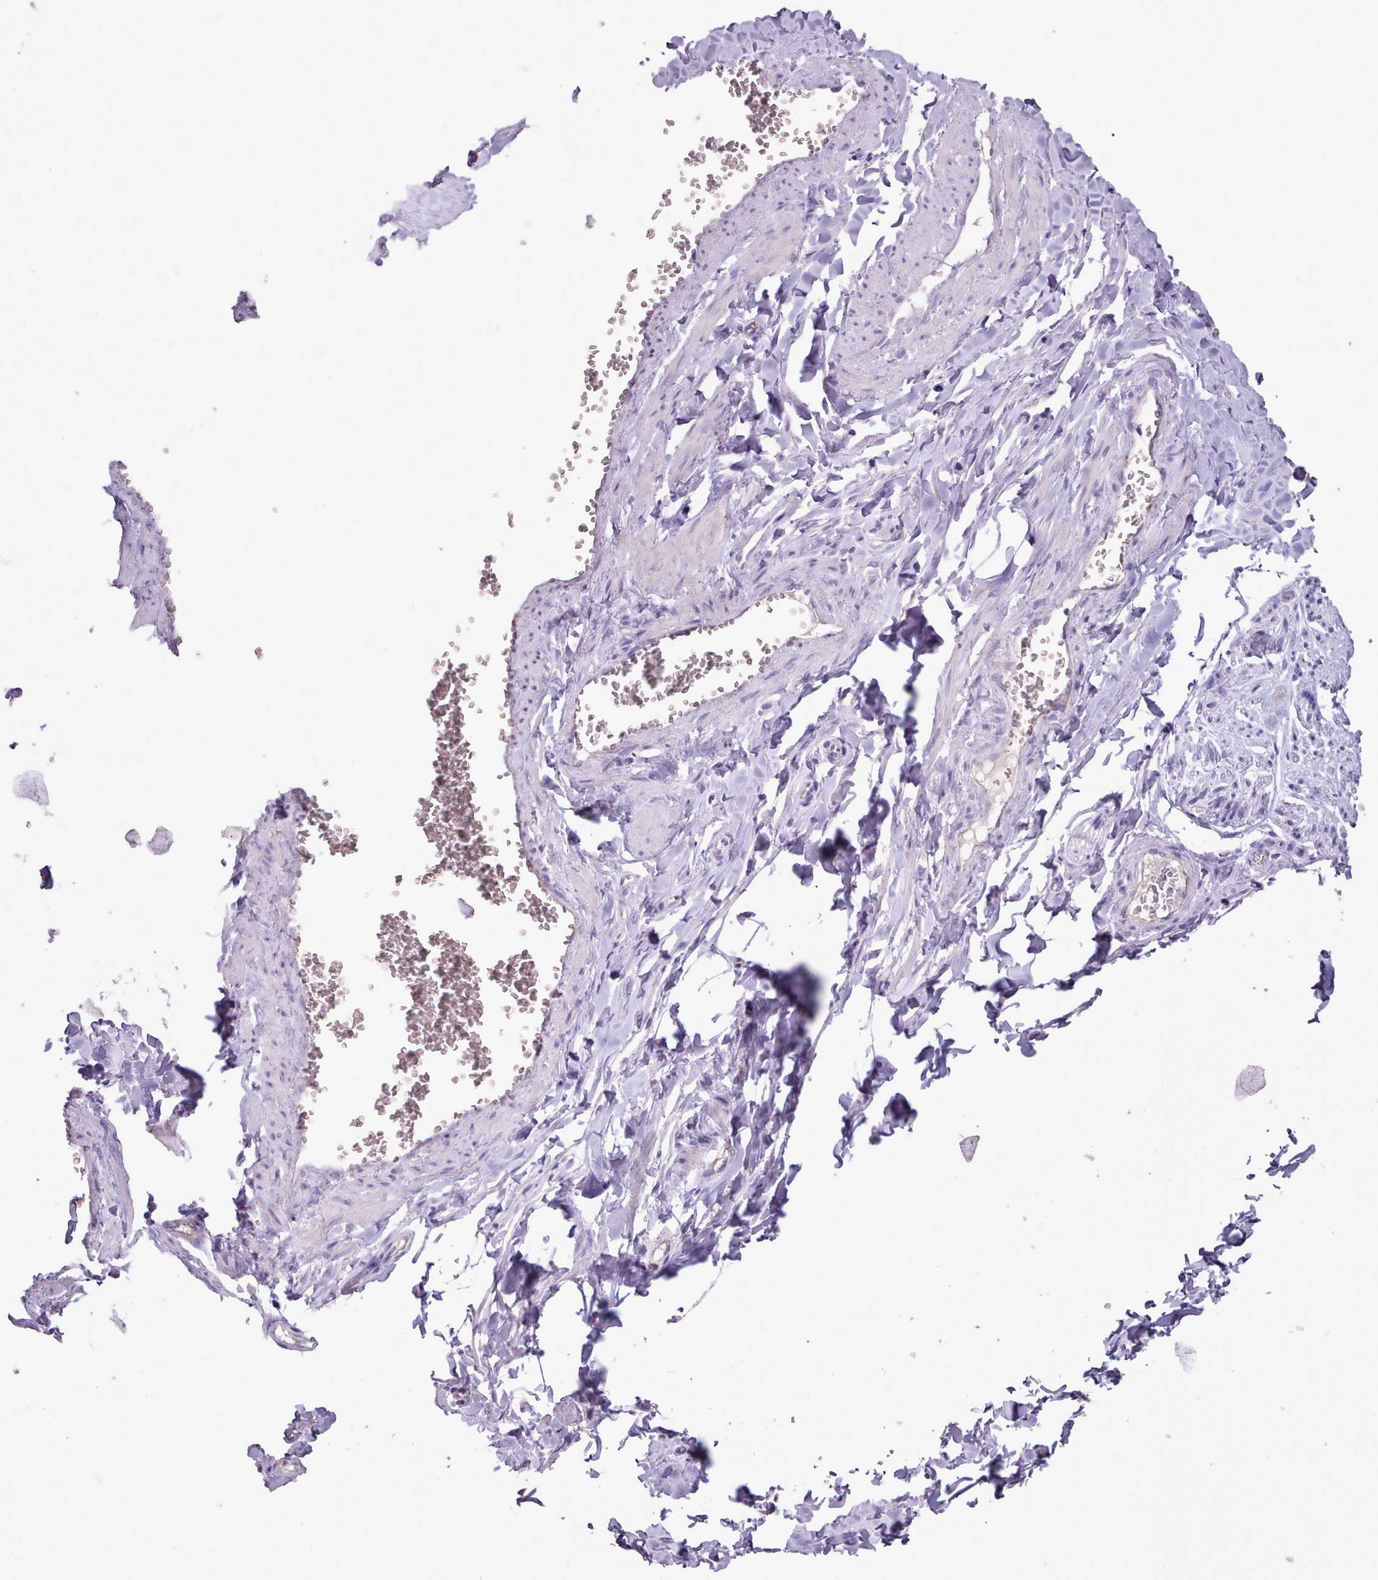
{"staining": {"intensity": "negative", "quantity": "none", "location": "none"}, "tissue": "adipose tissue", "cell_type": "Adipocytes", "image_type": "normal", "snomed": [{"axis": "morphology", "description": "Normal tissue, NOS"}, {"axis": "topography", "description": "Soft tissue"}, {"axis": "topography", "description": "Adipose tissue"}, {"axis": "topography", "description": "Vascular tissue"}, {"axis": "topography", "description": "Peripheral nerve tissue"}], "caption": "IHC of unremarkable adipose tissue exhibits no staining in adipocytes. (Immunohistochemistry (ihc), brightfield microscopy, high magnification).", "gene": "ATRAID", "patient": {"sex": "male", "age": 46}}